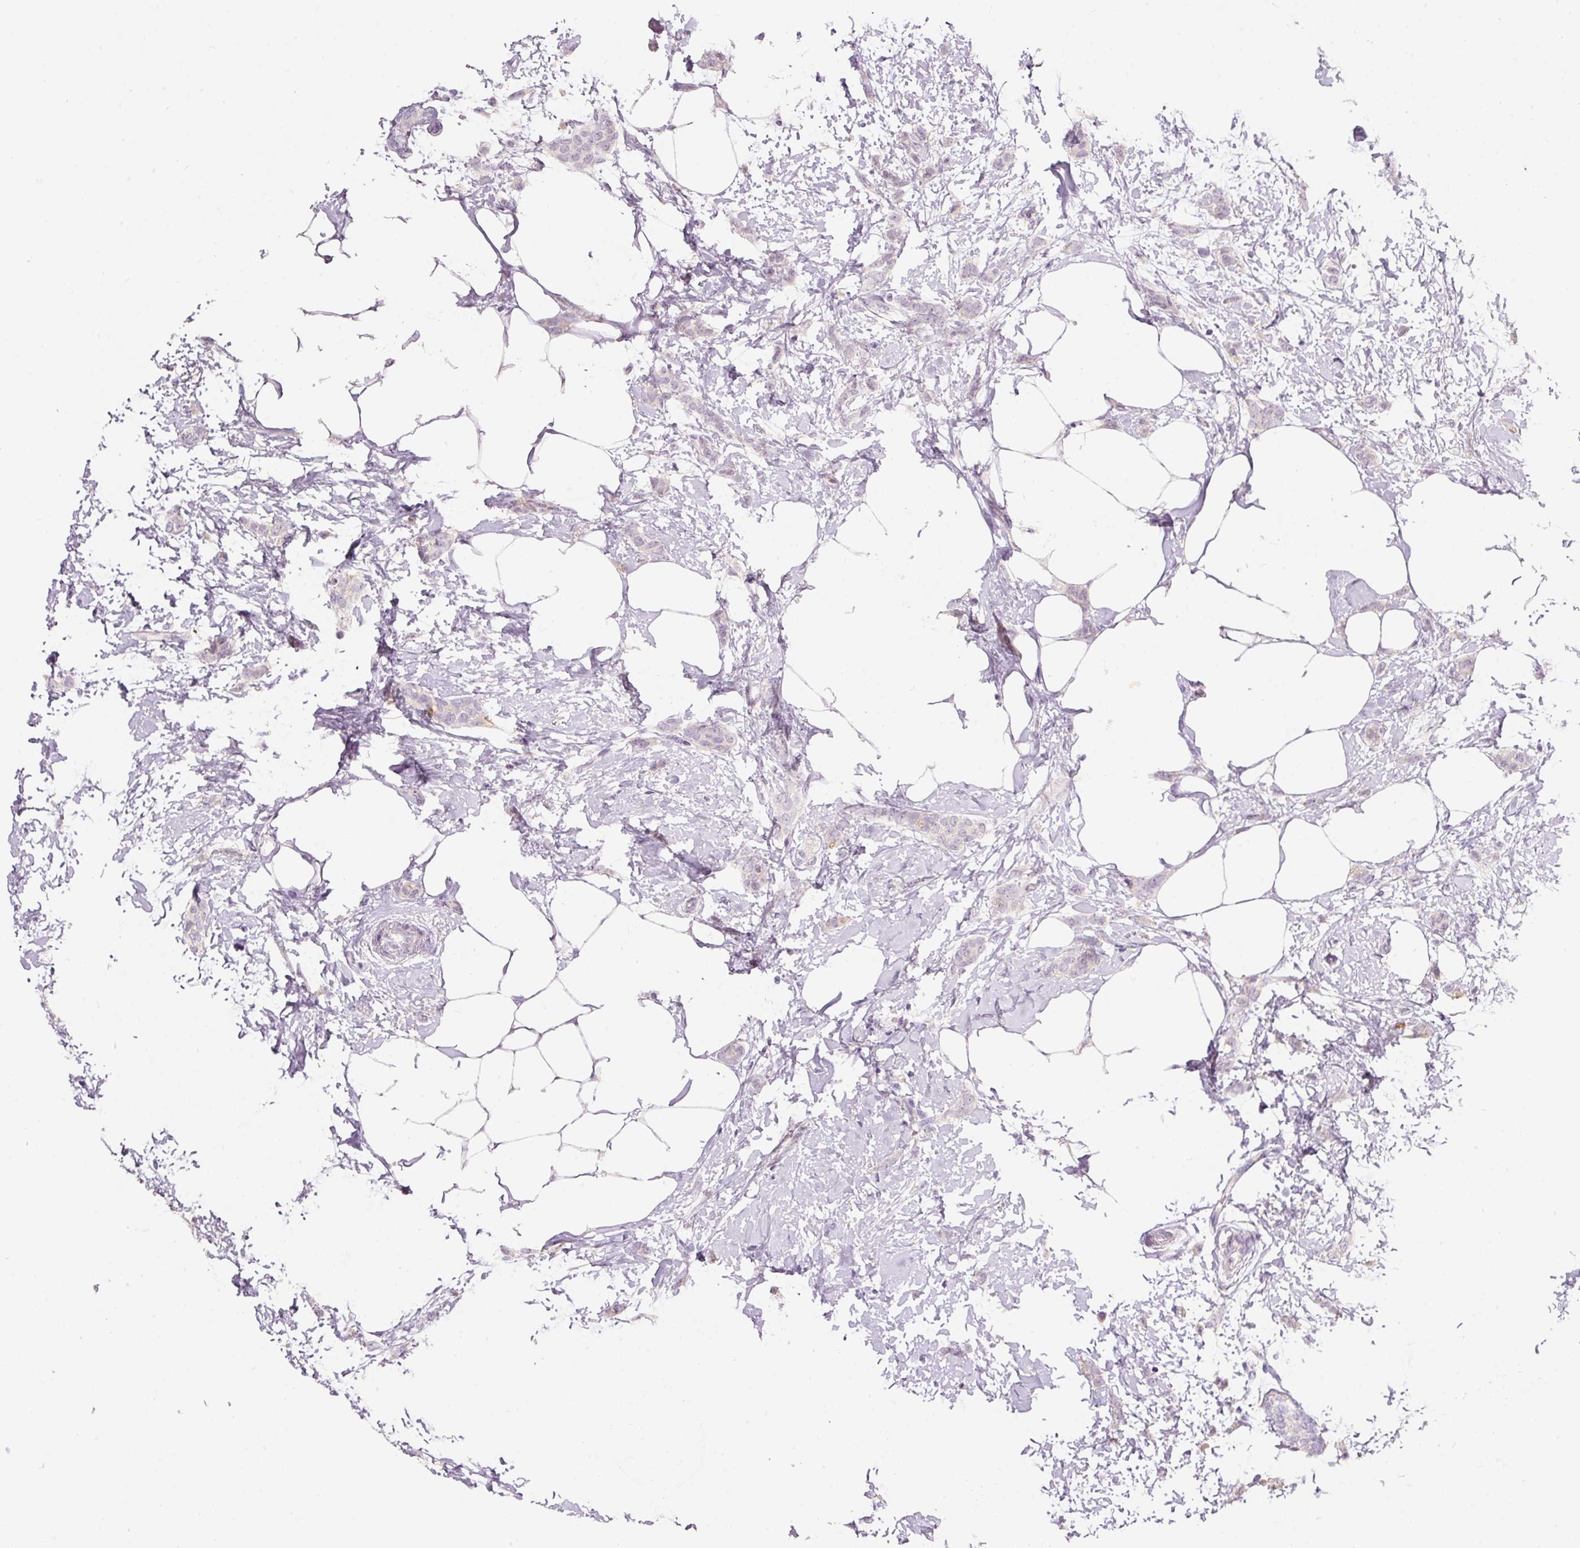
{"staining": {"intensity": "negative", "quantity": "none", "location": "none"}, "tissue": "breast cancer", "cell_type": "Tumor cells", "image_type": "cancer", "snomed": [{"axis": "morphology", "description": "Duct carcinoma"}, {"axis": "topography", "description": "Breast"}], "caption": "Immunohistochemical staining of breast cancer shows no significant positivity in tumor cells.", "gene": "RSPO2", "patient": {"sex": "female", "age": 72}}